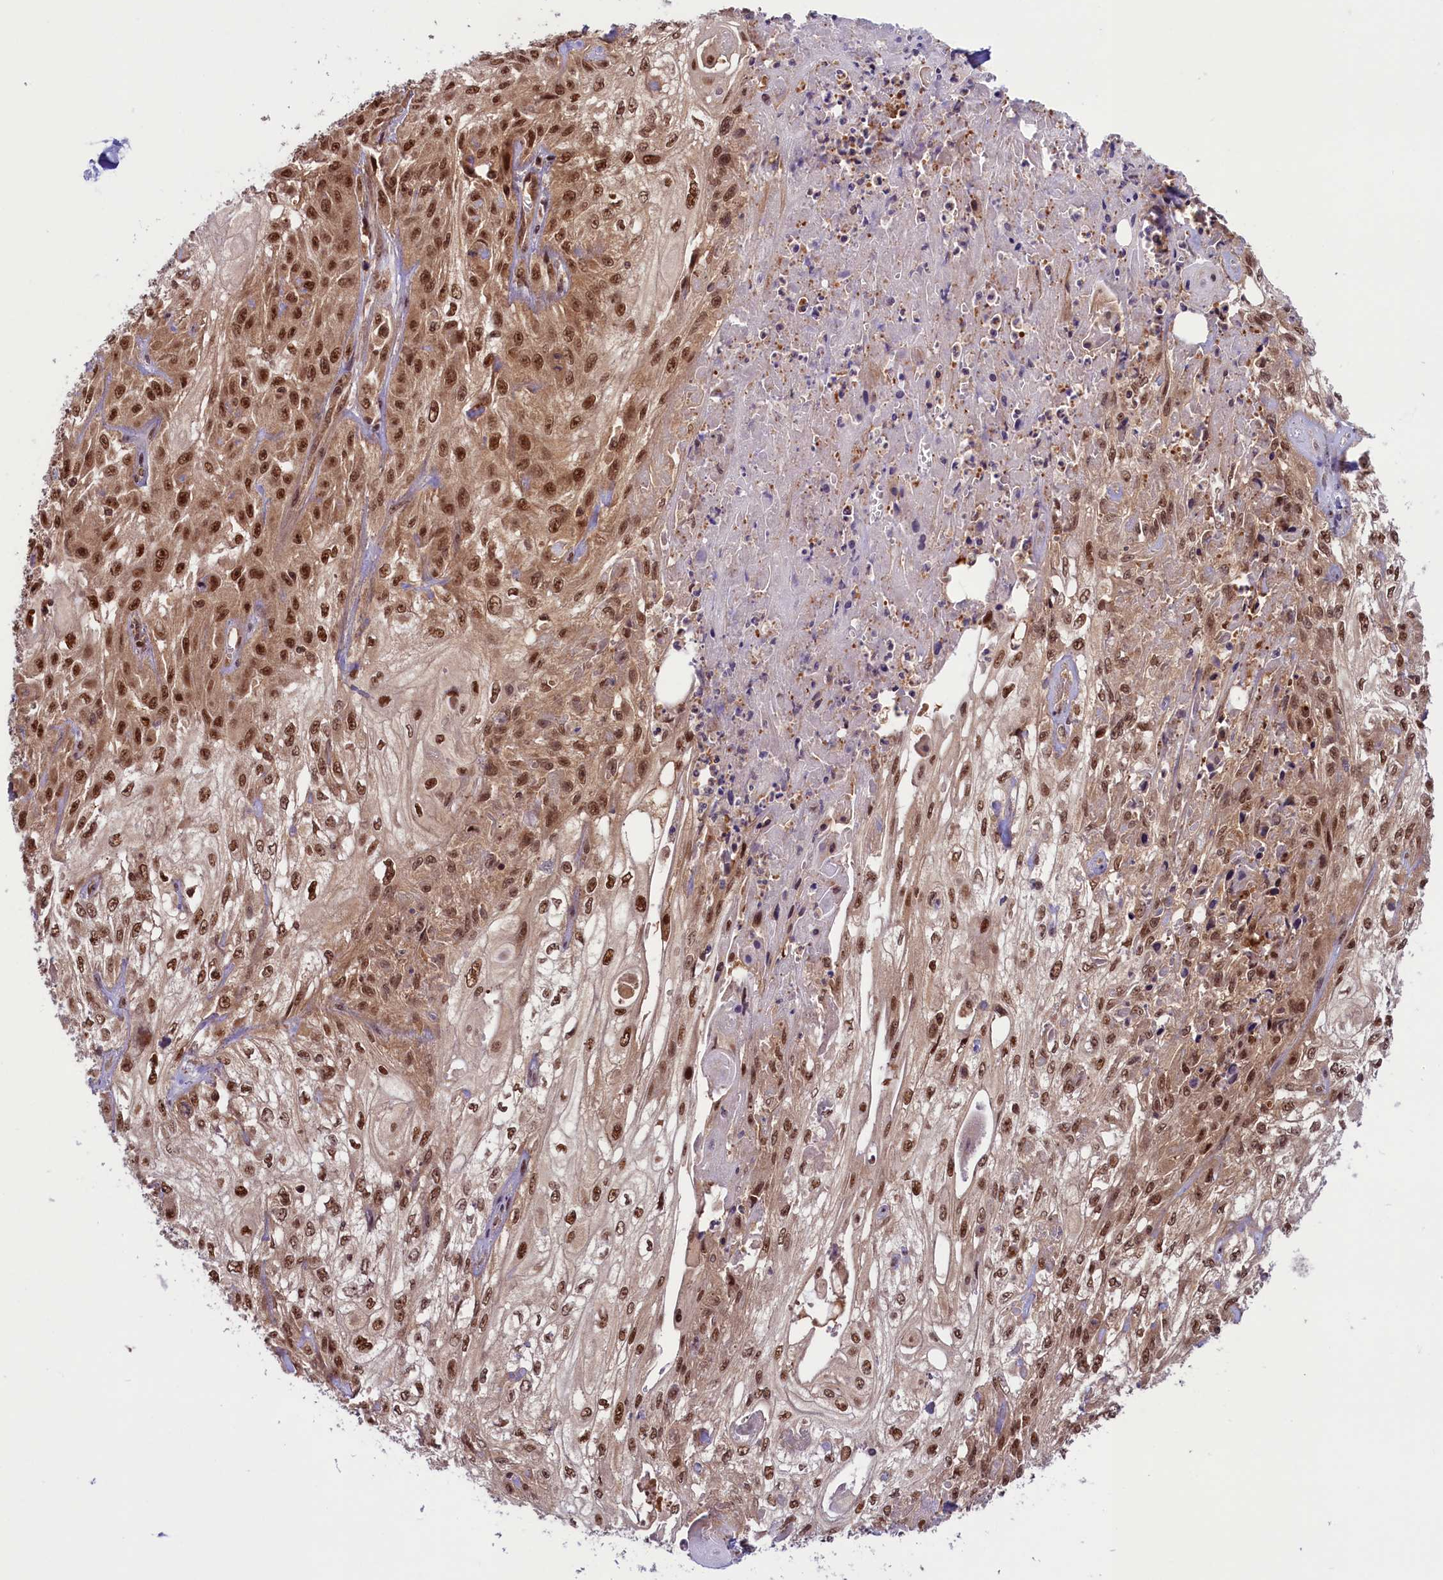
{"staining": {"intensity": "strong", "quantity": ">75%", "location": "cytoplasmic/membranous,nuclear"}, "tissue": "skin cancer", "cell_type": "Tumor cells", "image_type": "cancer", "snomed": [{"axis": "morphology", "description": "Squamous cell carcinoma, NOS"}, {"axis": "morphology", "description": "Squamous cell carcinoma, metastatic, NOS"}, {"axis": "topography", "description": "Skin"}, {"axis": "topography", "description": "Lymph node"}], "caption": "Immunohistochemistry (DAB) staining of human squamous cell carcinoma (skin) reveals strong cytoplasmic/membranous and nuclear protein expression in about >75% of tumor cells.", "gene": "SLC7A6OS", "patient": {"sex": "male", "age": 75}}